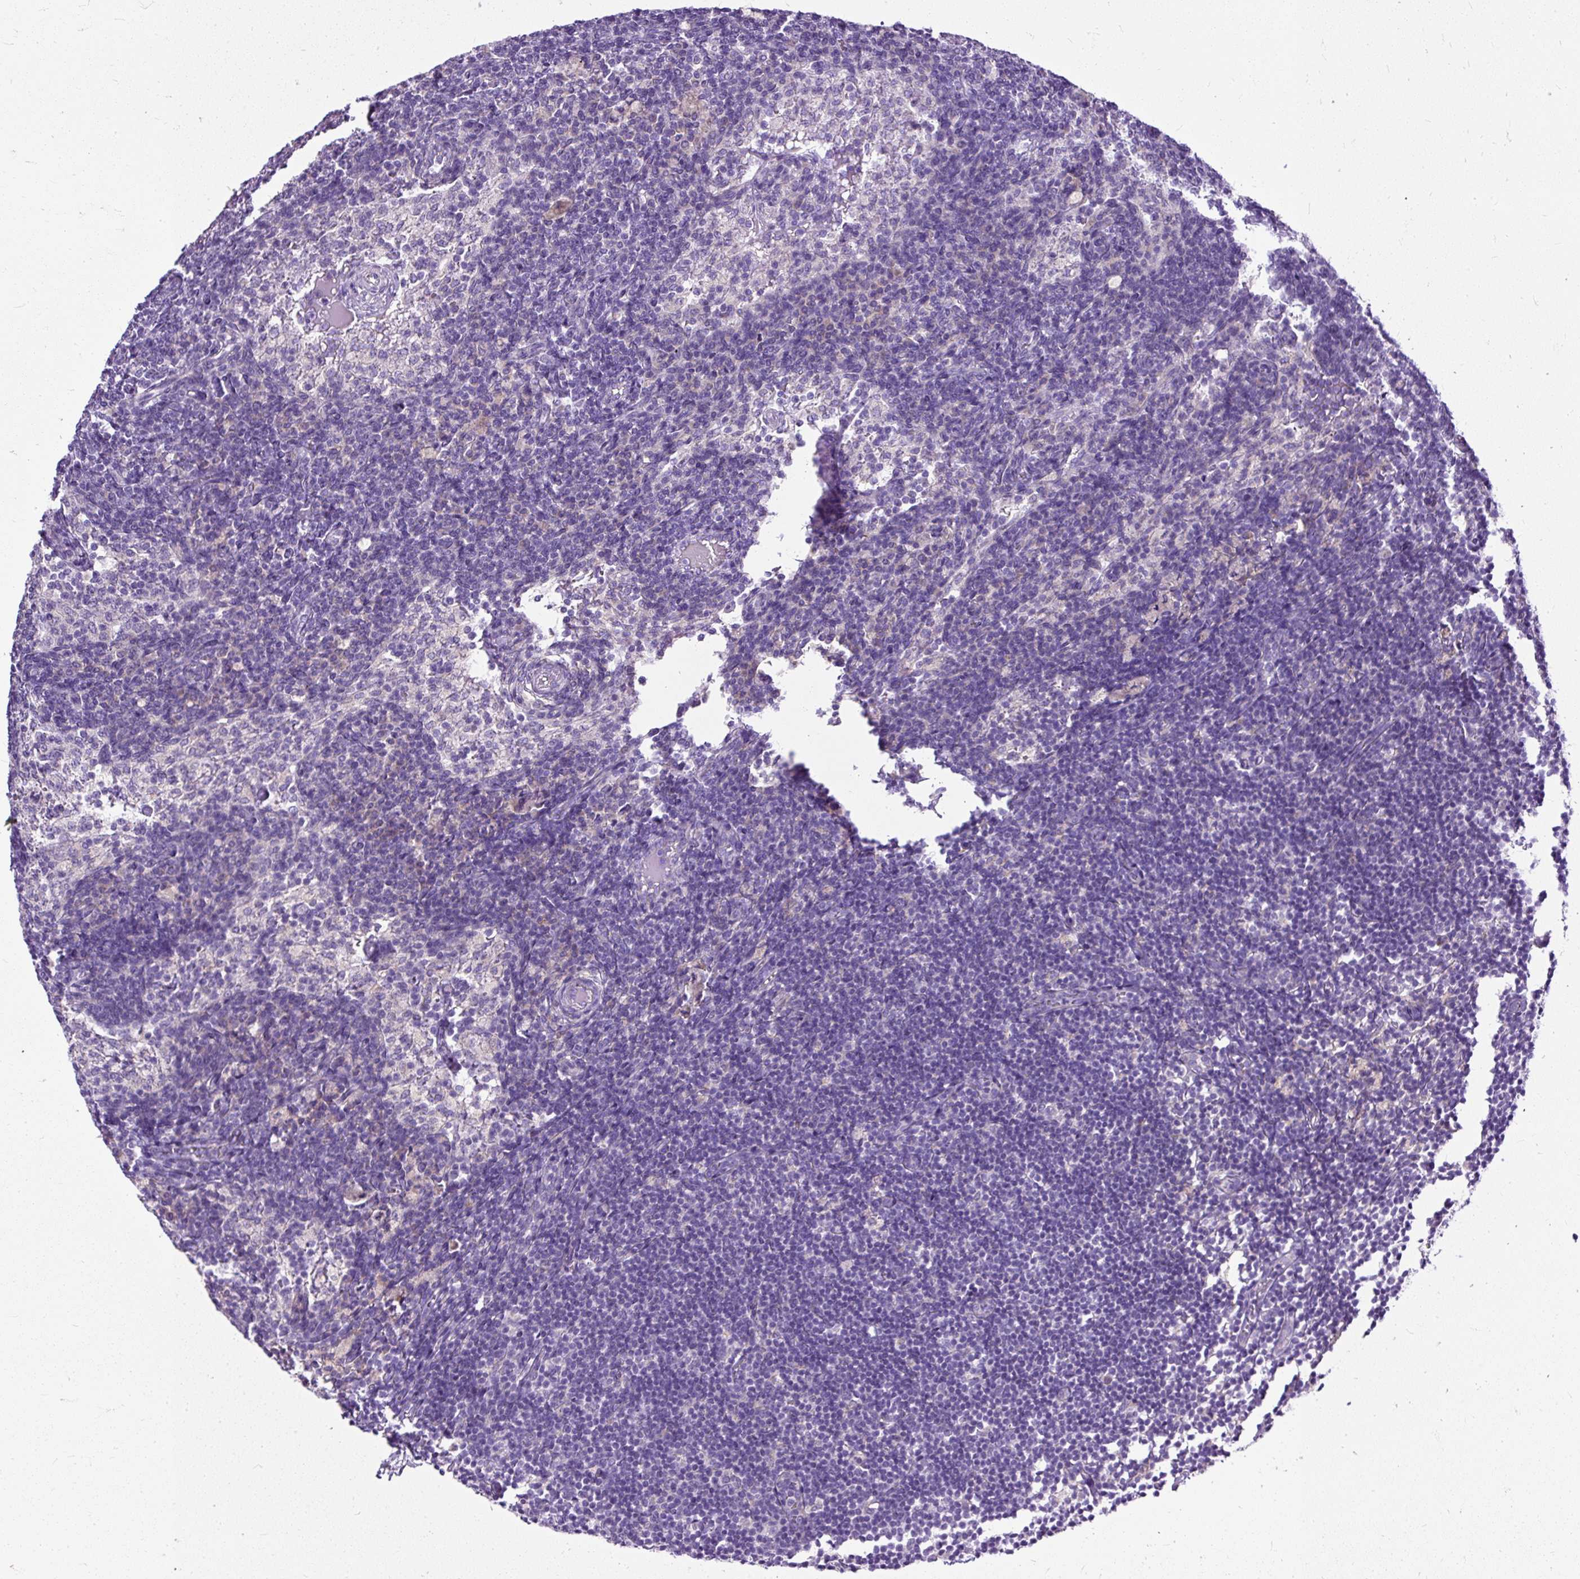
{"staining": {"intensity": "strong", "quantity": "25%-75%", "location": "cytoplasmic/membranous"}, "tissue": "lymph node", "cell_type": "Germinal center cells", "image_type": "normal", "snomed": [{"axis": "morphology", "description": "Normal tissue, NOS"}, {"axis": "topography", "description": "Lymph node"}], "caption": "A brown stain highlights strong cytoplasmic/membranous expression of a protein in germinal center cells of normal lymph node. (DAB = brown stain, brightfield microscopy at high magnification).", "gene": "AMFR", "patient": {"sex": "male", "age": 49}}